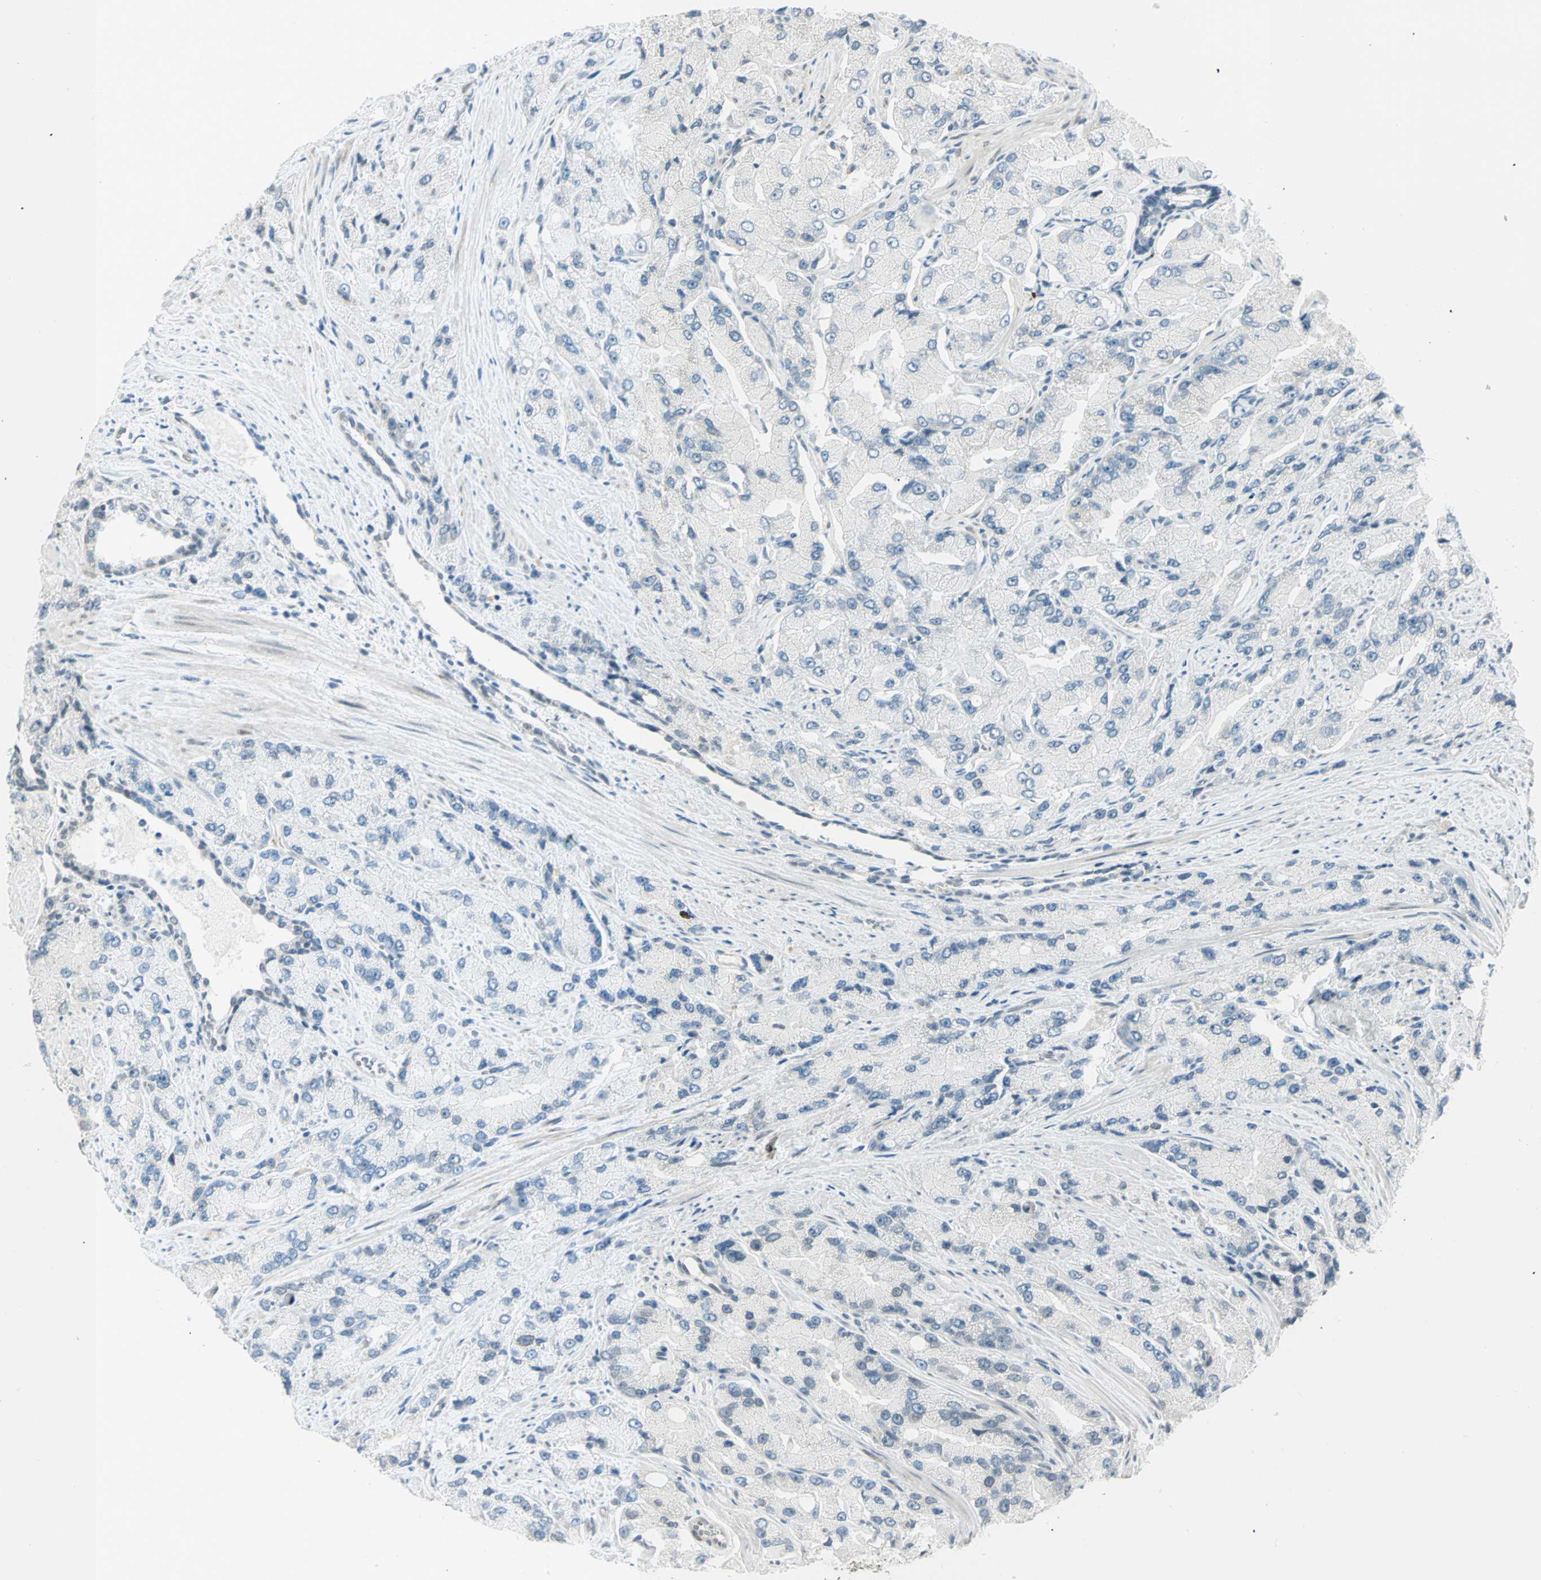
{"staining": {"intensity": "negative", "quantity": "none", "location": "none"}, "tissue": "prostate cancer", "cell_type": "Tumor cells", "image_type": "cancer", "snomed": [{"axis": "morphology", "description": "Adenocarcinoma, High grade"}, {"axis": "topography", "description": "Prostate"}], "caption": "Immunohistochemistry histopathology image of neoplastic tissue: human adenocarcinoma (high-grade) (prostate) stained with DAB (3,3'-diaminobenzidine) demonstrates no significant protein staining in tumor cells.", "gene": "BCAN", "patient": {"sex": "male", "age": 58}}